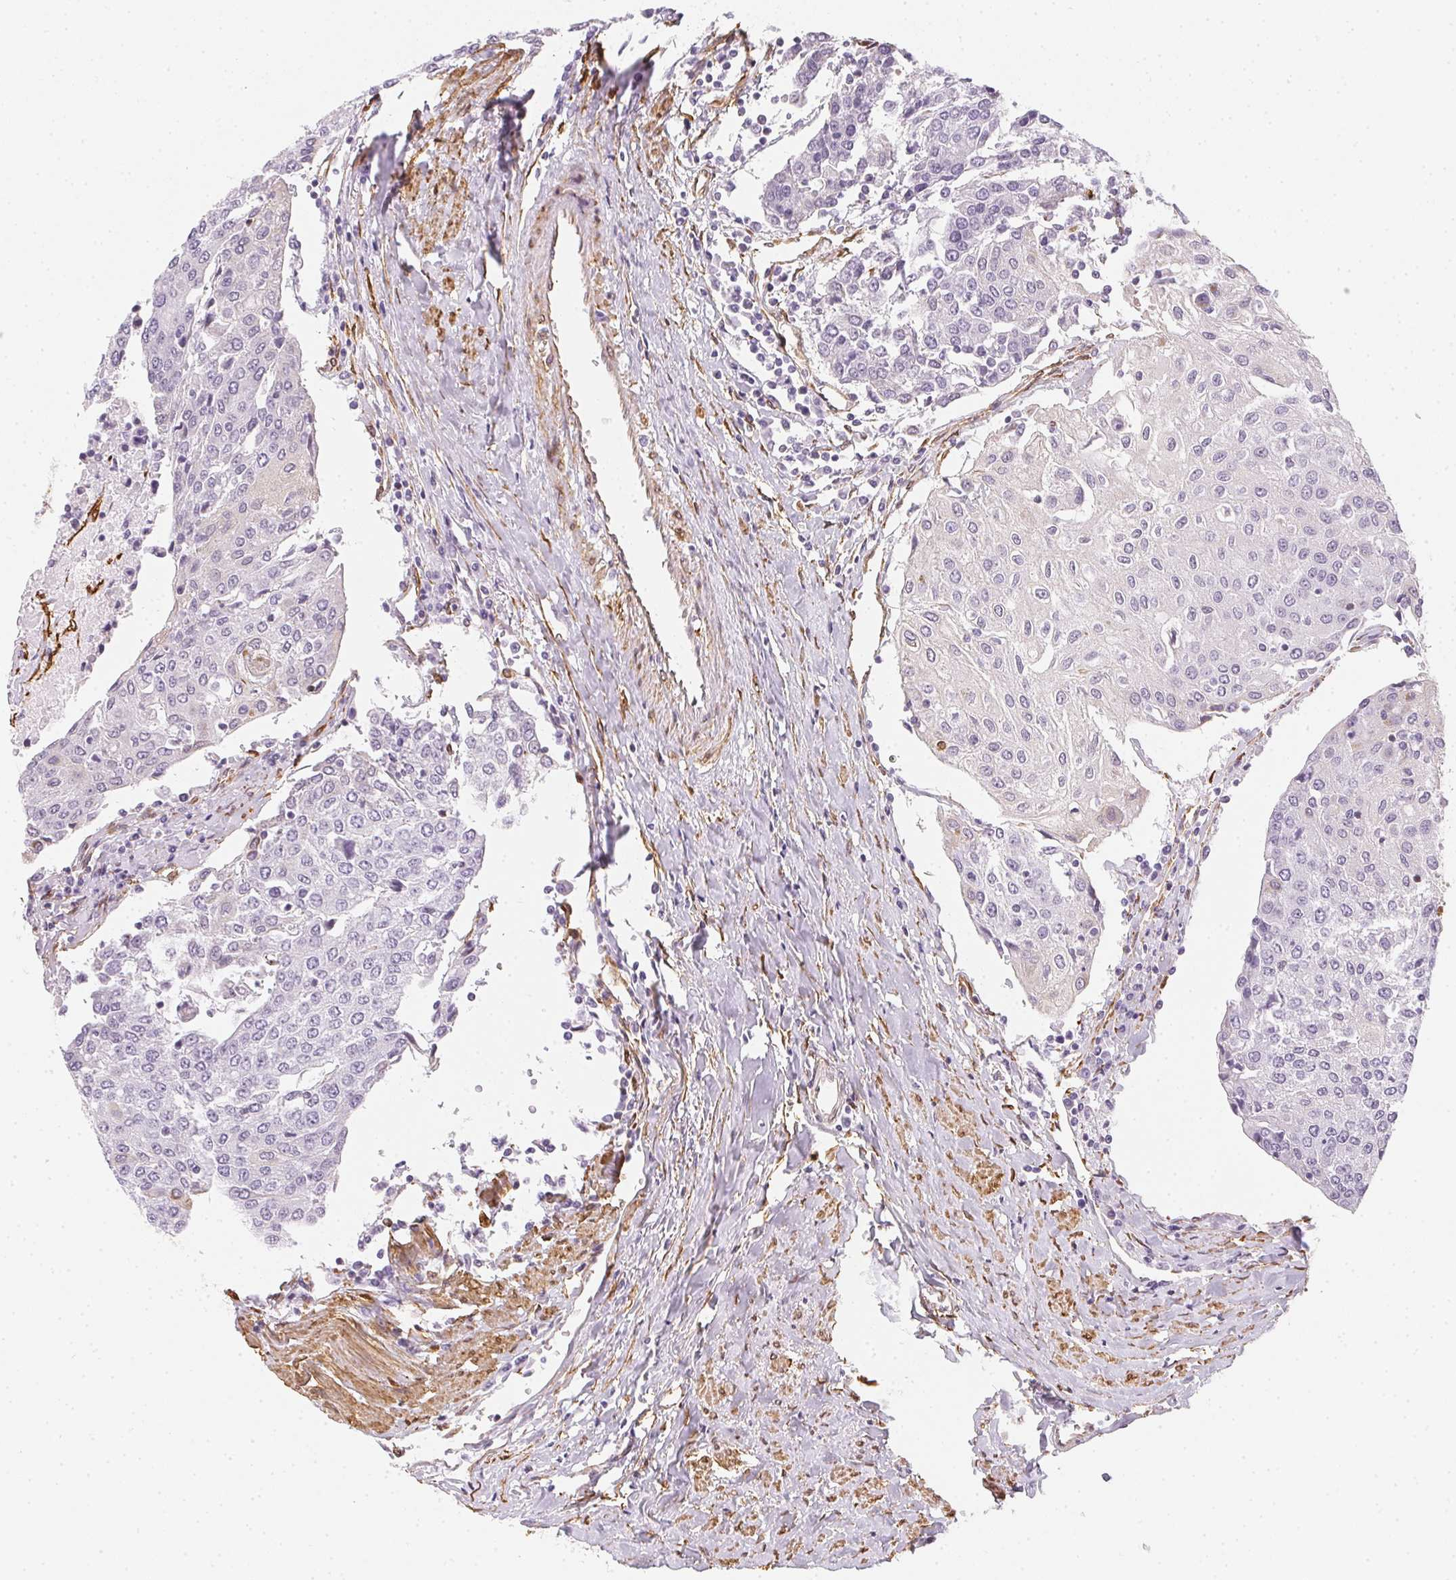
{"staining": {"intensity": "negative", "quantity": "none", "location": "none"}, "tissue": "urothelial cancer", "cell_type": "Tumor cells", "image_type": "cancer", "snomed": [{"axis": "morphology", "description": "Urothelial carcinoma, High grade"}, {"axis": "topography", "description": "Urinary bladder"}], "caption": "Human urothelial carcinoma (high-grade) stained for a protein using immunohistochemistry (IHC) demonstrates no expression in tumor cells.", "gene": "RSBN1", "patient": {"sex": "female", "age": 85}}